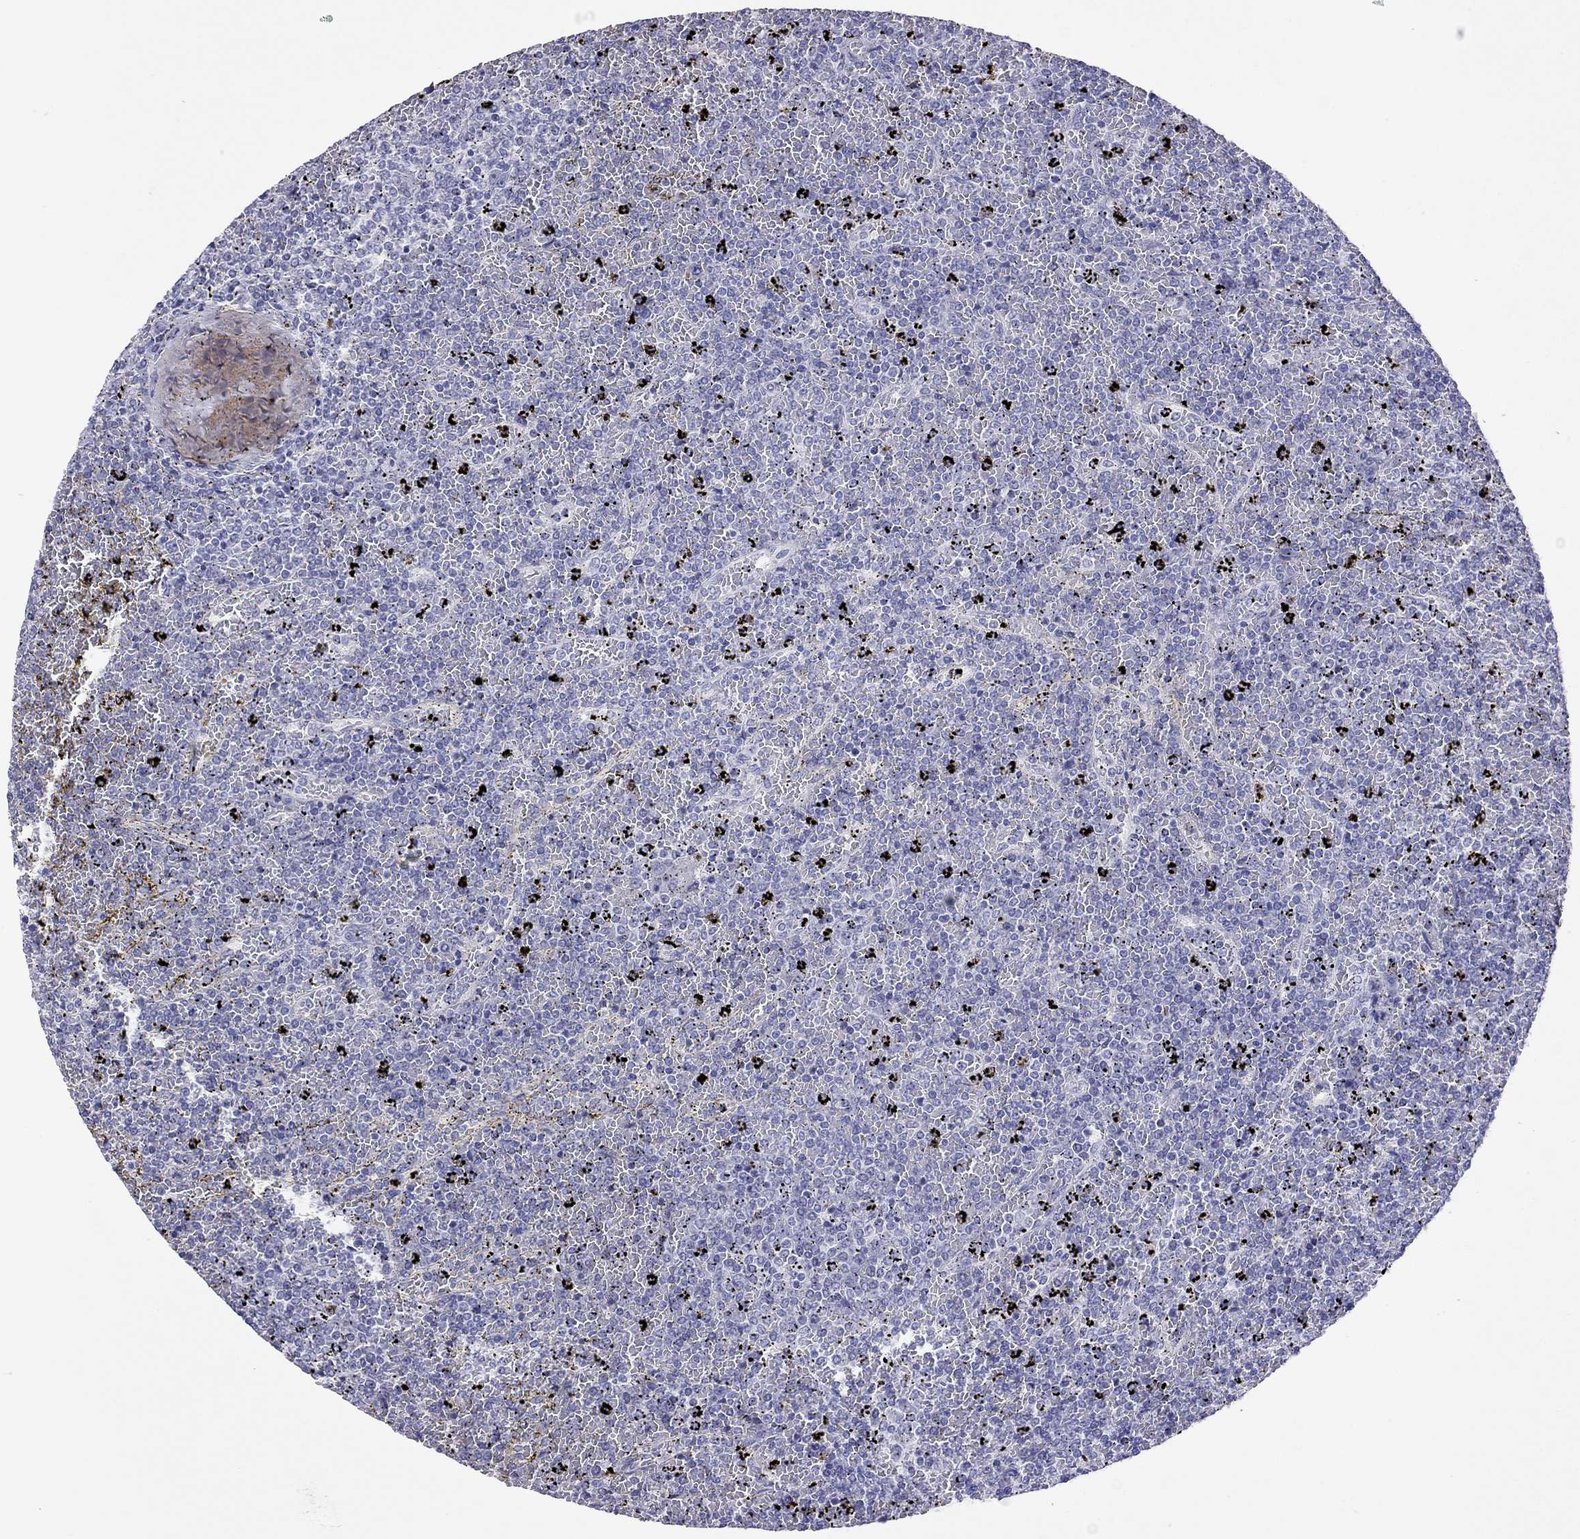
{"staining": {"intensity": "negative", "quantity": "none", "location": "none"}, "tissue": "lymphoma", "cell_type": "Tumor cells", "image_type": "cancer", "snomed": [{"axis": "morphology", "description": "Malignant lymphoma, non-Hodgkin's type, Low grade"}, {"axis": "topography", "description": "Spleen"}], "caption": "Protein analysis of lymphoma reveals no significant expression in tumor cells.", "gene": "CAPNS2", "patient": {"sex": "female", "age": 77}}